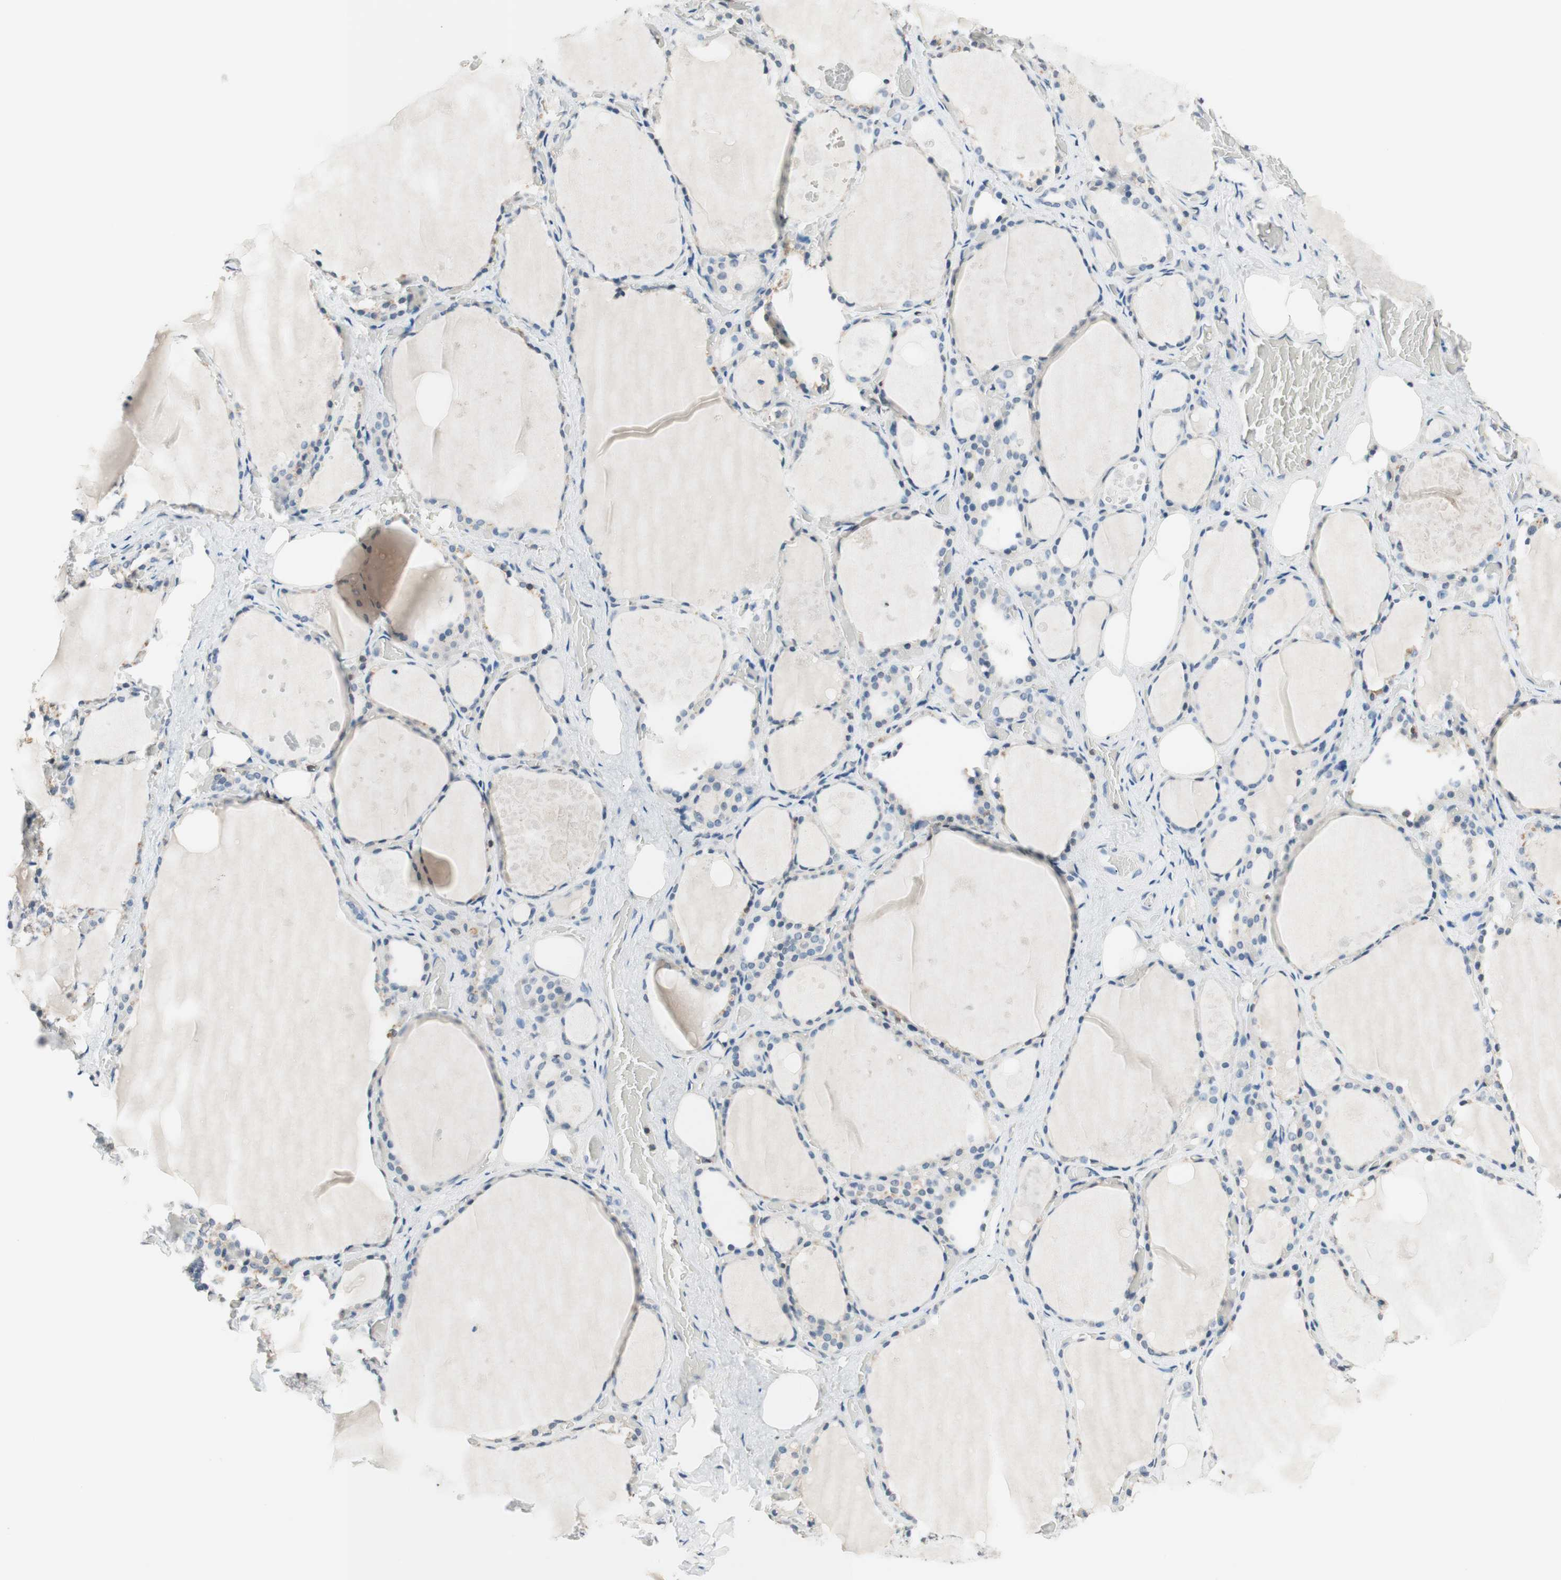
{"staining": {"intensity": "weak", "quantity": "<25%", "location": "cytoplasmic/membranous"}, "tissue": "thyroid gland", "cell_type": "Glandular cells", "image_type": "normal", "snomed": [{"axis": "morphology", "description": "Normal tissue, NOS"}, {"axis": "topography", "description": "Thyroid gland"}], "caption": "The immunohistochemistry (IHC) image has no significant expression in glandular cells of thyroid gland. (DAB (3,3'-diaminobenzidine) IHC with hematoxylin counter stain).", "gene": "WIPF1", "patient": {"sex": "male", "age": 61}}